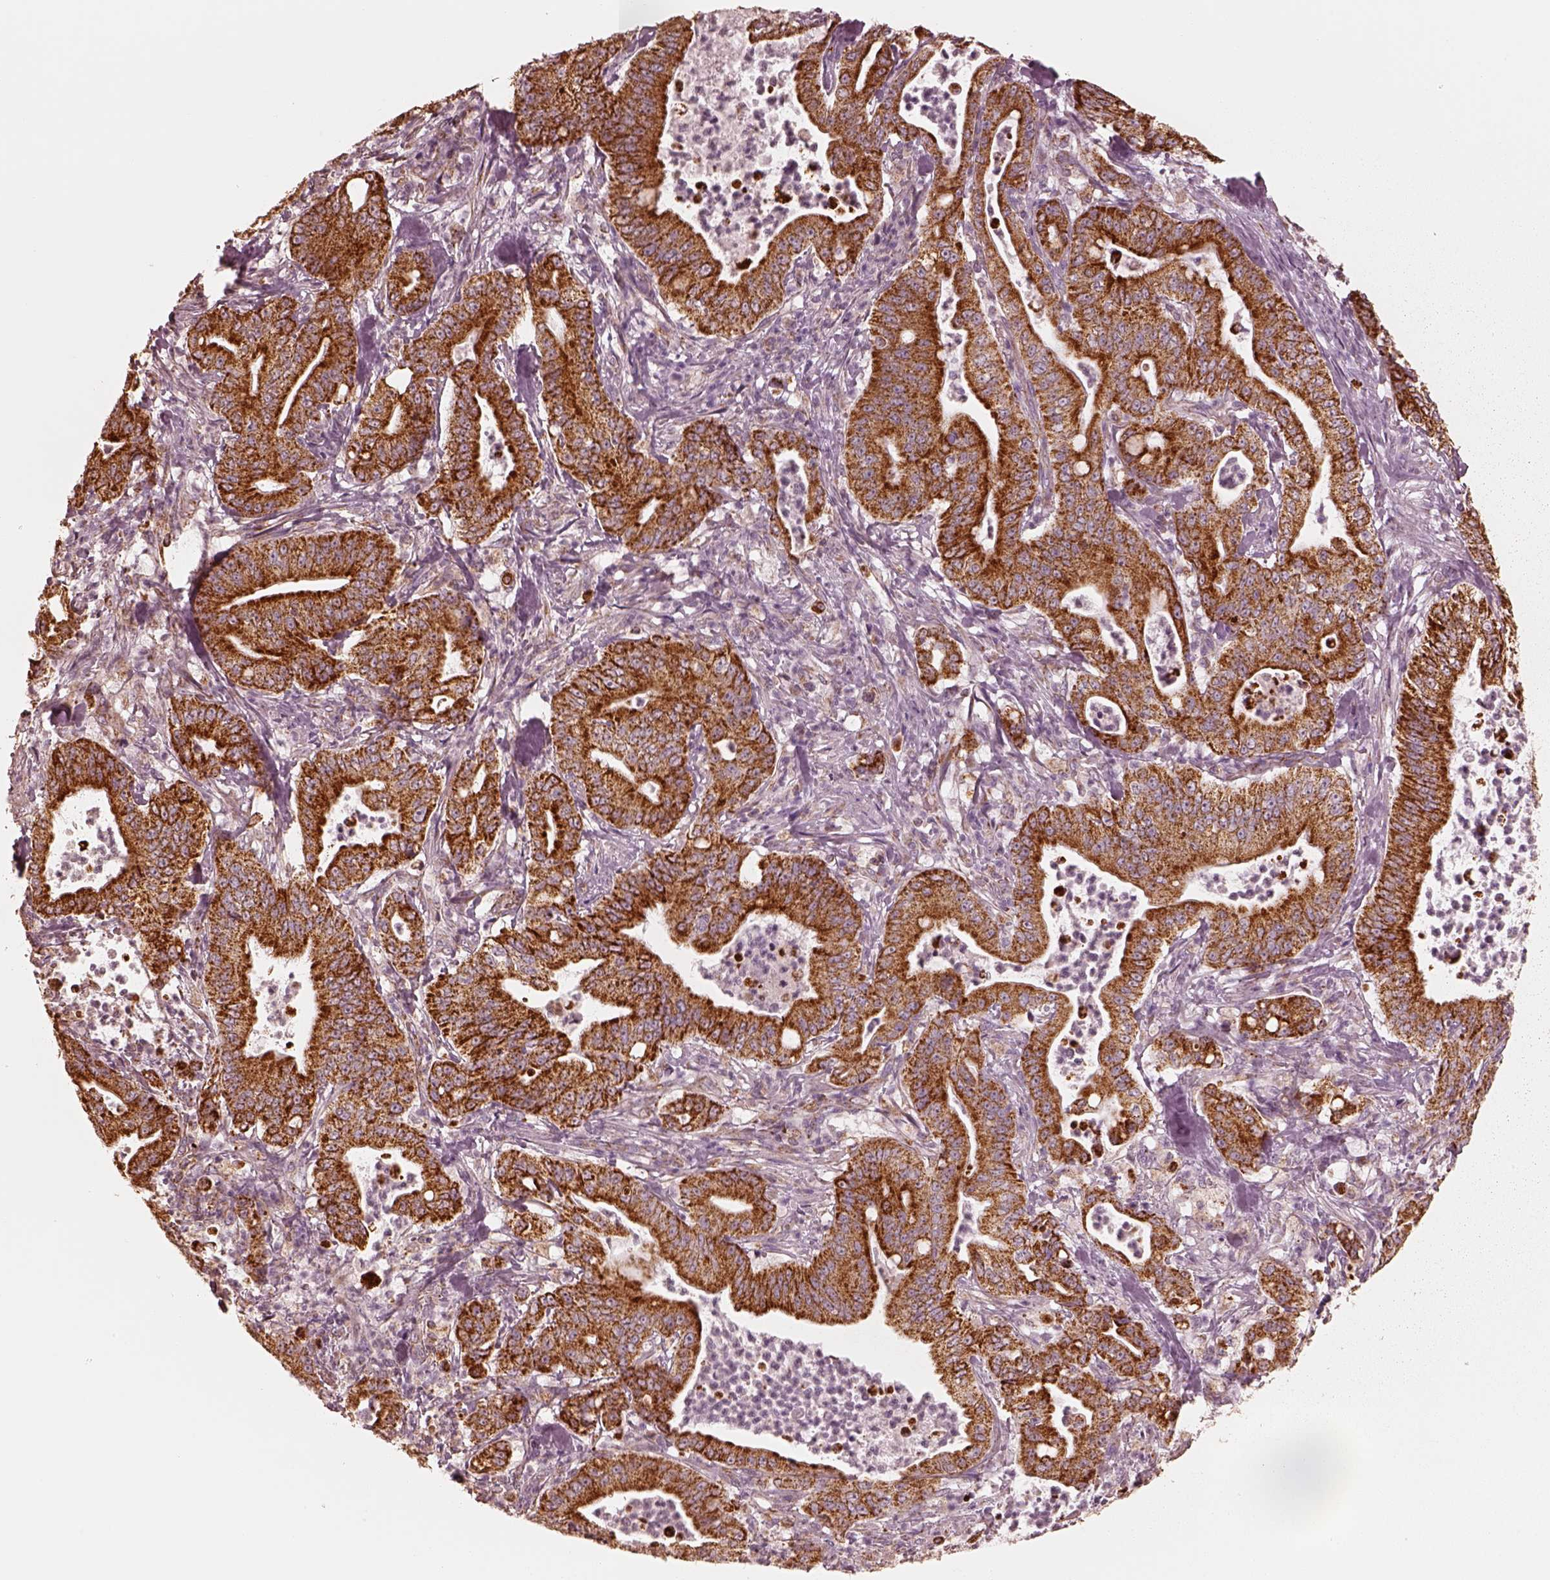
{"staining": {"intensity": "strong", "quantity": ">75%", "location": "cytoplasmic/membranous"}, "tissue": "pancreatic cancer", "cell_type": "Tumor cells", "image_type": "cancer", "snomed": [{"axis": "morphology", "description": "Adenocarcinoma, NOS"}, {"axis": "topography", "description": "Pancreas"}], "caption": "The micrograph demonstrates immunohistochemical staining of pancreatic cancer (adenocarcinoma). There is strong cytoplasmic/membranous expression is seen in approximately >75% of tumor cells.", "gene": "ENTPD6", "patient": {"sex": "male", "age": 71}}